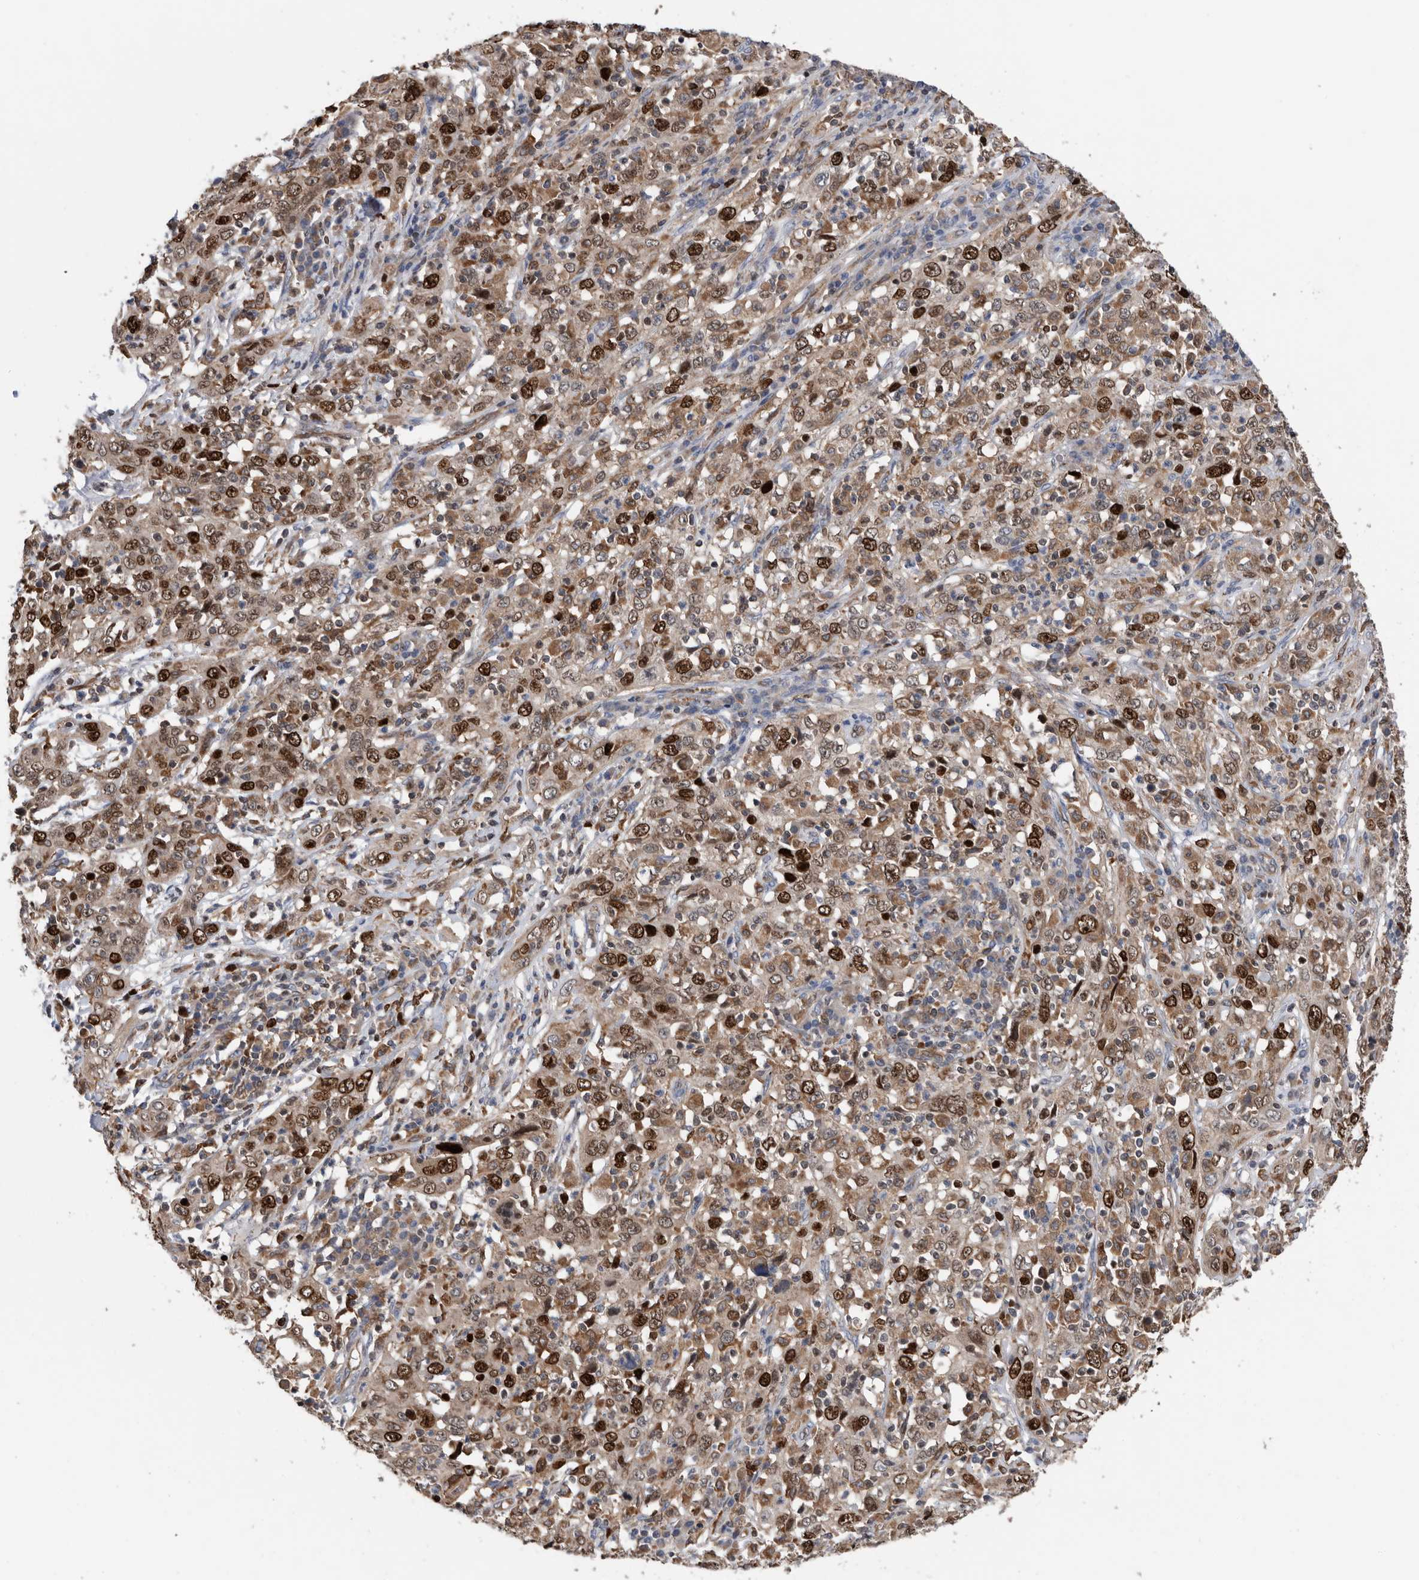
{"staining": {"intensity": "strong", "quantity": ">75%", "location": "cytoplasmic/membranous,nuclear"}, "tissue": "cervical cancer", "cell_type": "Tumor cells", "image_type": "cancer", "snomed": [{"axis": "morphology", "description": "Squamous cell carcinoma, NOS"}, {"axis": "topography", "description": "Cervix"}], "caption": "Human cervical squamous cell carcinoma stained with a protein marker displays strong staining in tumor cells.", "gene": "ATAD2", "patient": {"sex": "female", "age": 46}}